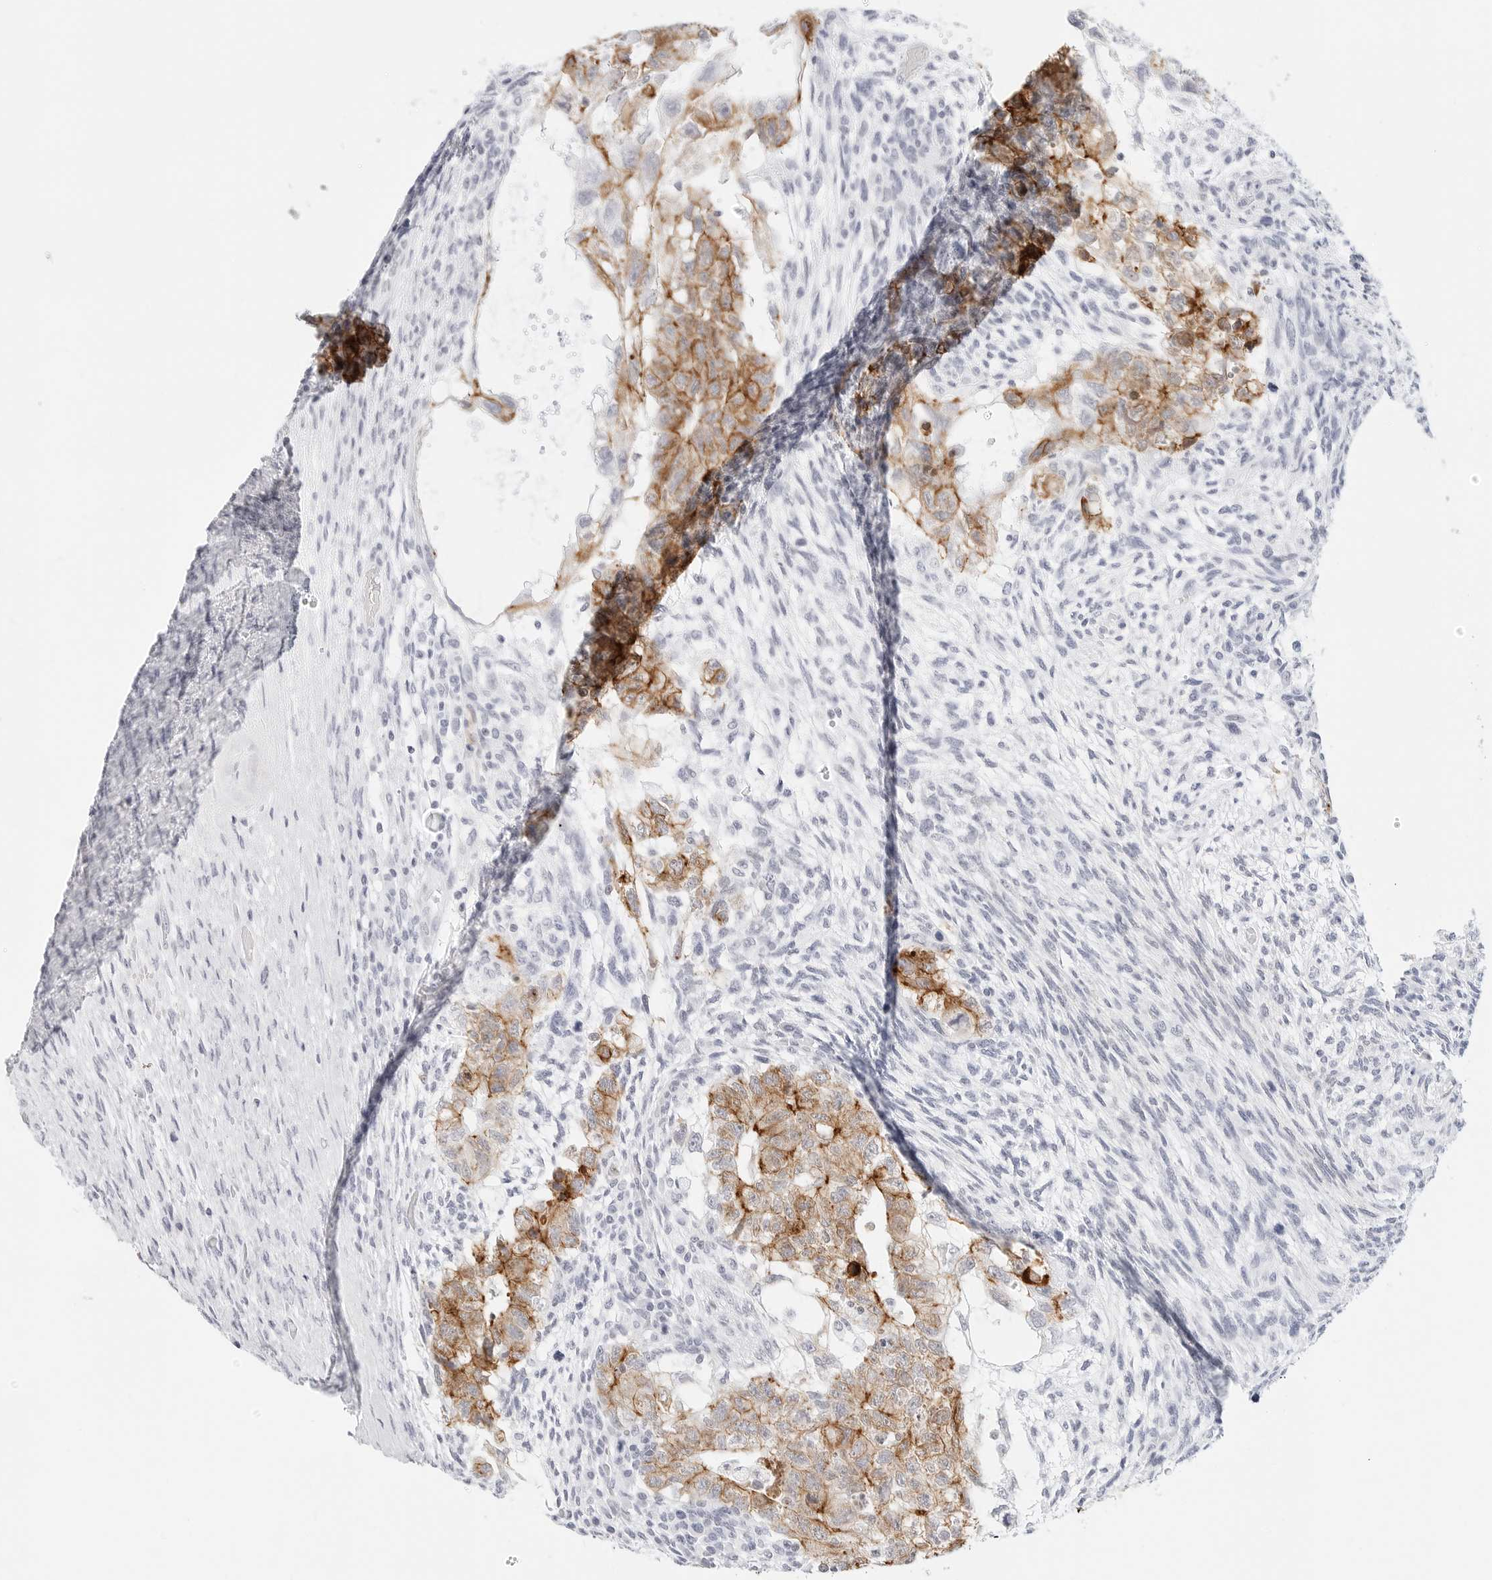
{"staining": {"intensity": "strong", "quantity": "25%-75%", "location": "cytoplasmic/membranous"}, "tissue": "testis cancer", "cell_type": "Tumor cells", "image_type": "cancer", "snomed": [{"axis": "morphology", "description": "Normal tissue, NOS"}, {"axis": "morphology", "description": "Carcinoma, Embryonal, NOS"}, {"axis": "topography", "description": "Testis"}], "caption": "DAB (3,3'-diaminobenzidine) immunohistochemical staining of testis cancer exhibits strong cytoplasmic/membranous protein expression in about 25%-75% of tumor cells. (DAB = brown stain, brightfield microscopy at high magnification).", "gene": "CDH1", "patient": {"sex": "male", "age": 36}}